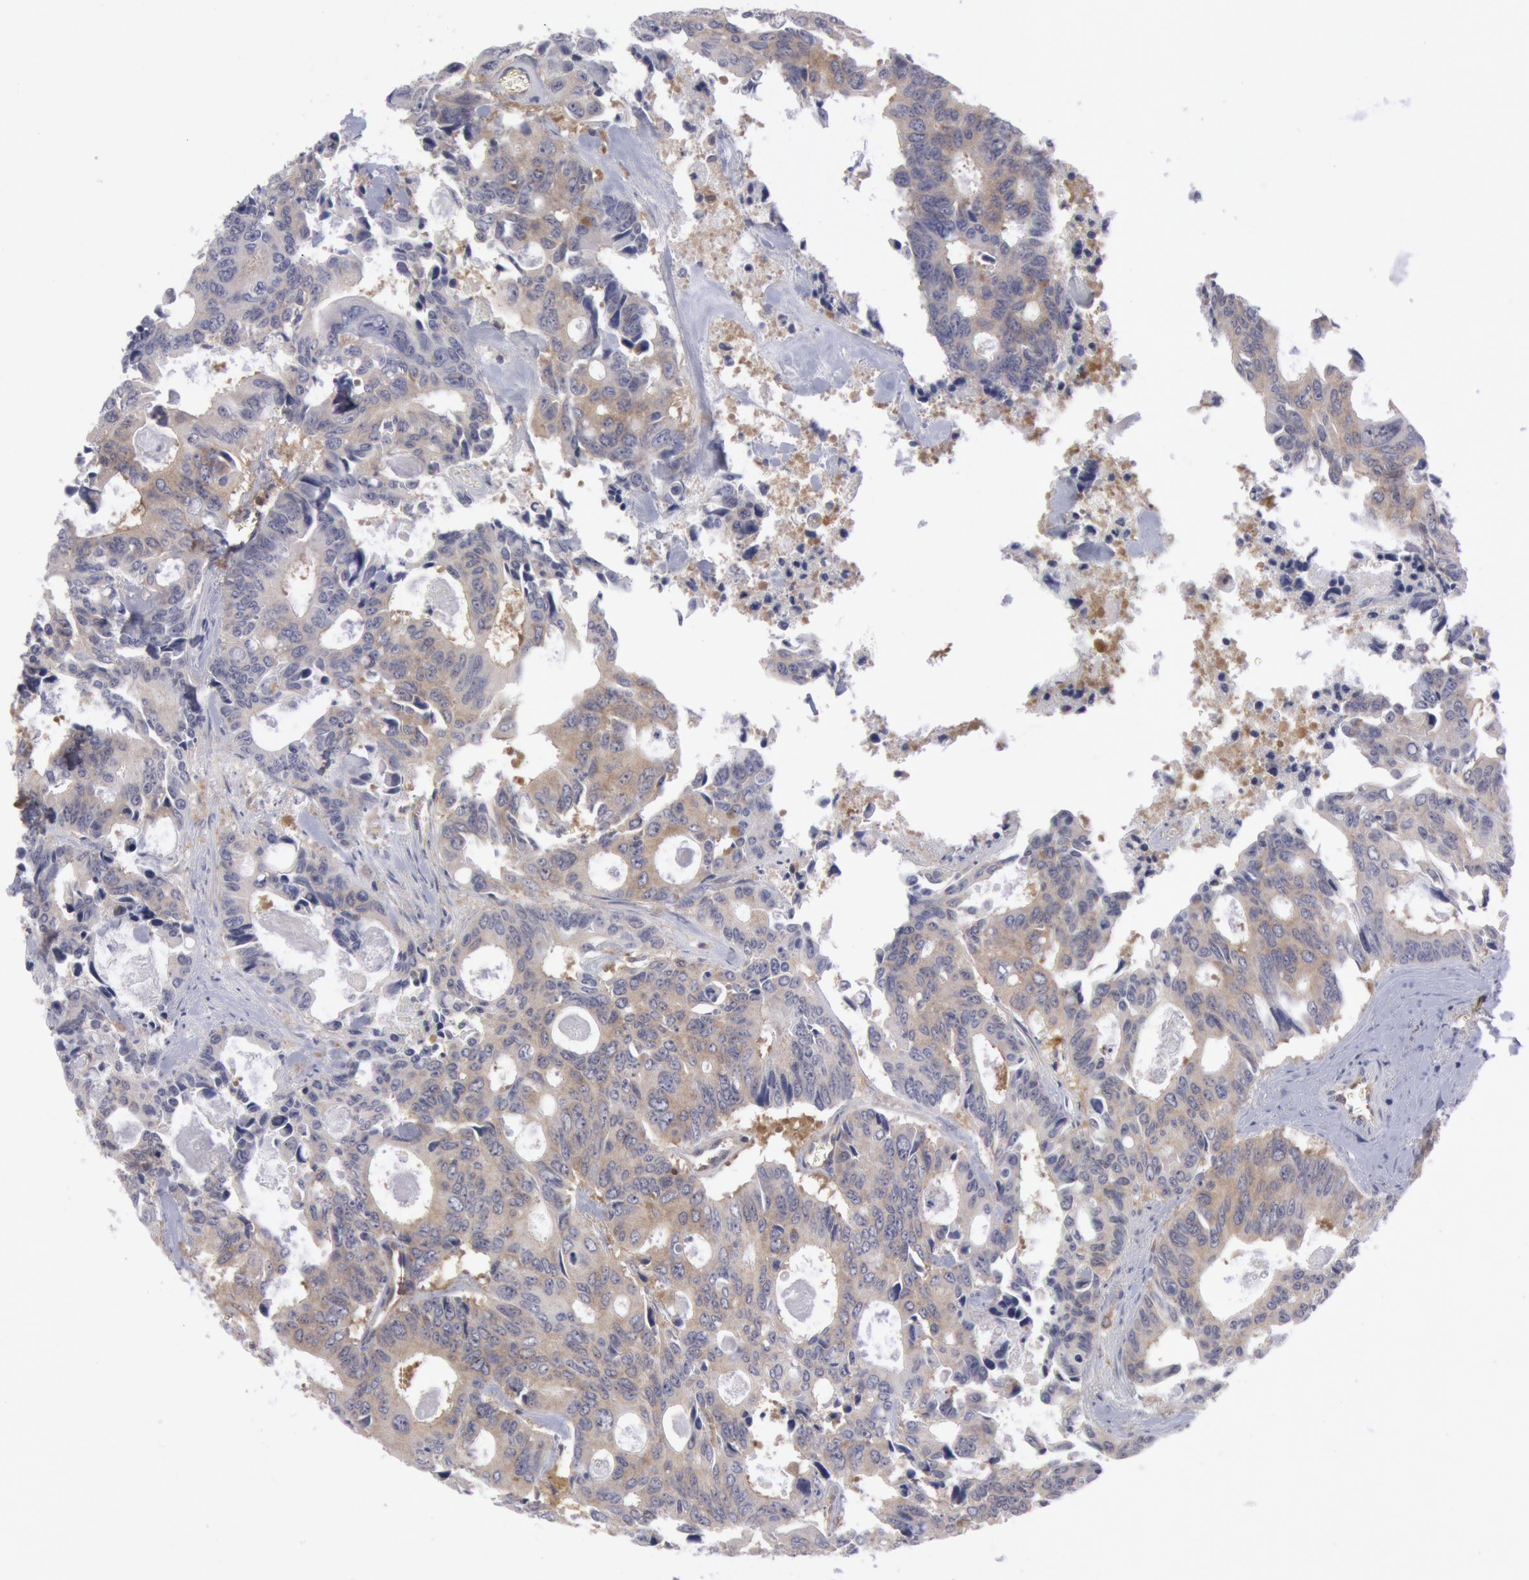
{"staining": {"intensity": "weak", "quantity": "25%-75%", "location": "cytoplasmic/membranous"}, "tissue": "colorectal cancer", "cell_type": "Tumor cells", "image_type": "cancer", "snomed": [{"axis": "morphology", "description": "Adenocarcinoma, NOS"}, {"axis": "topography", "description": "Rectum"}], "caption": "Immunohistochemical staining of colorectal cancer displays weak cytoplasmic/membranous protein positivity in approximately 25%-75% of tumor cells. (DAB (3,3'-diaminobenzidine) IHC, brown staining for protein, blue staining for nuclei).", "gene": "IKBKB", "patient": {"sex": "male", "age": 76}}